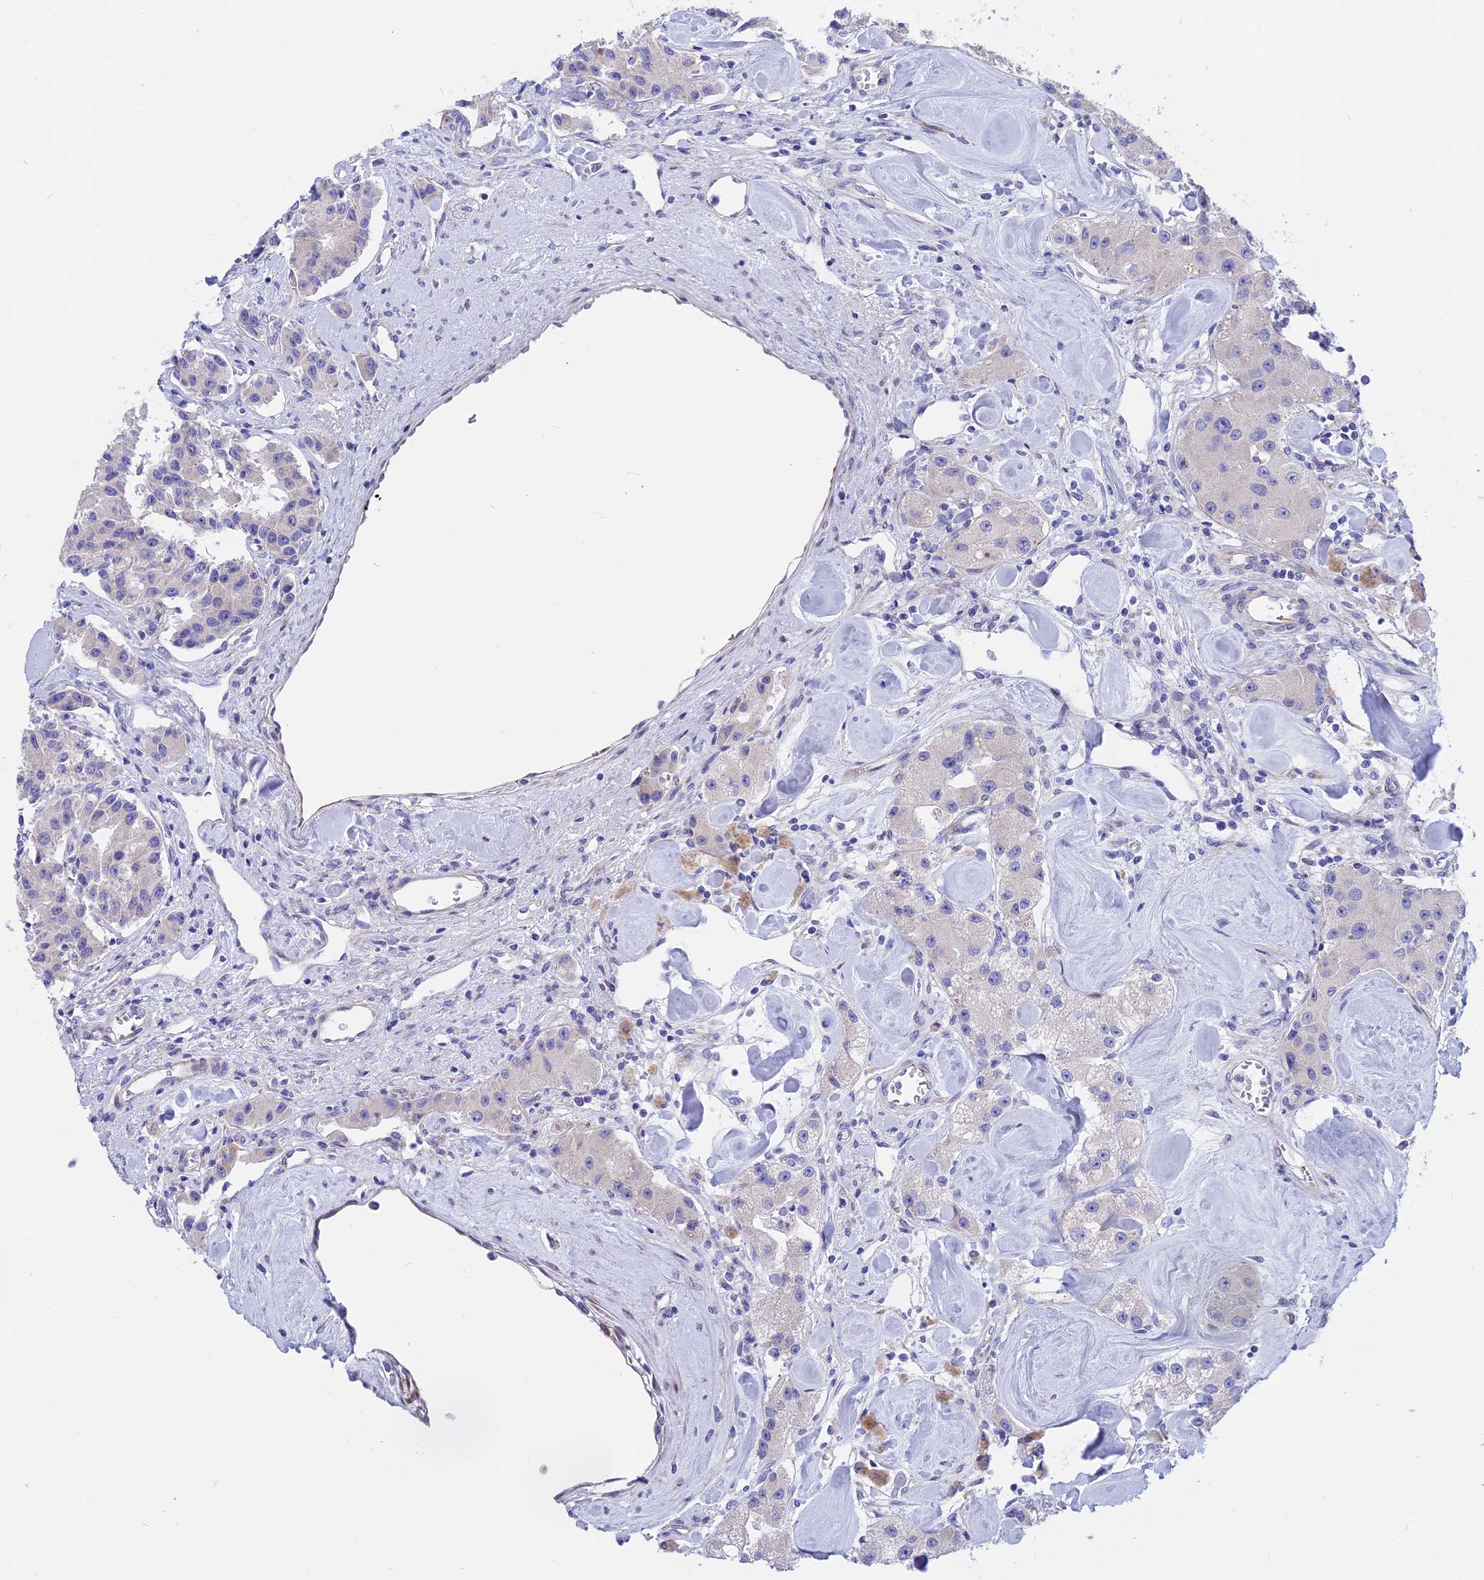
{"staining": {"intensity": "negative", "quantity": "none", "location": "none"}, "tissue": "carcinoid", "cell_type": "Tumor cells", "image_type": "cancer", "snomed": [{"axis": "morphology", "description": "Carcinoid, malignant, NOS"}, {"axis": "topography", "description": "Pancreas"}], "caption": "Immunohistochemistry (IHC) of human carcinoid (malignant) reveals no expression in tumor cells.", "gene": "TMEM138", "patient": {"sex": "male", "age": 41}}